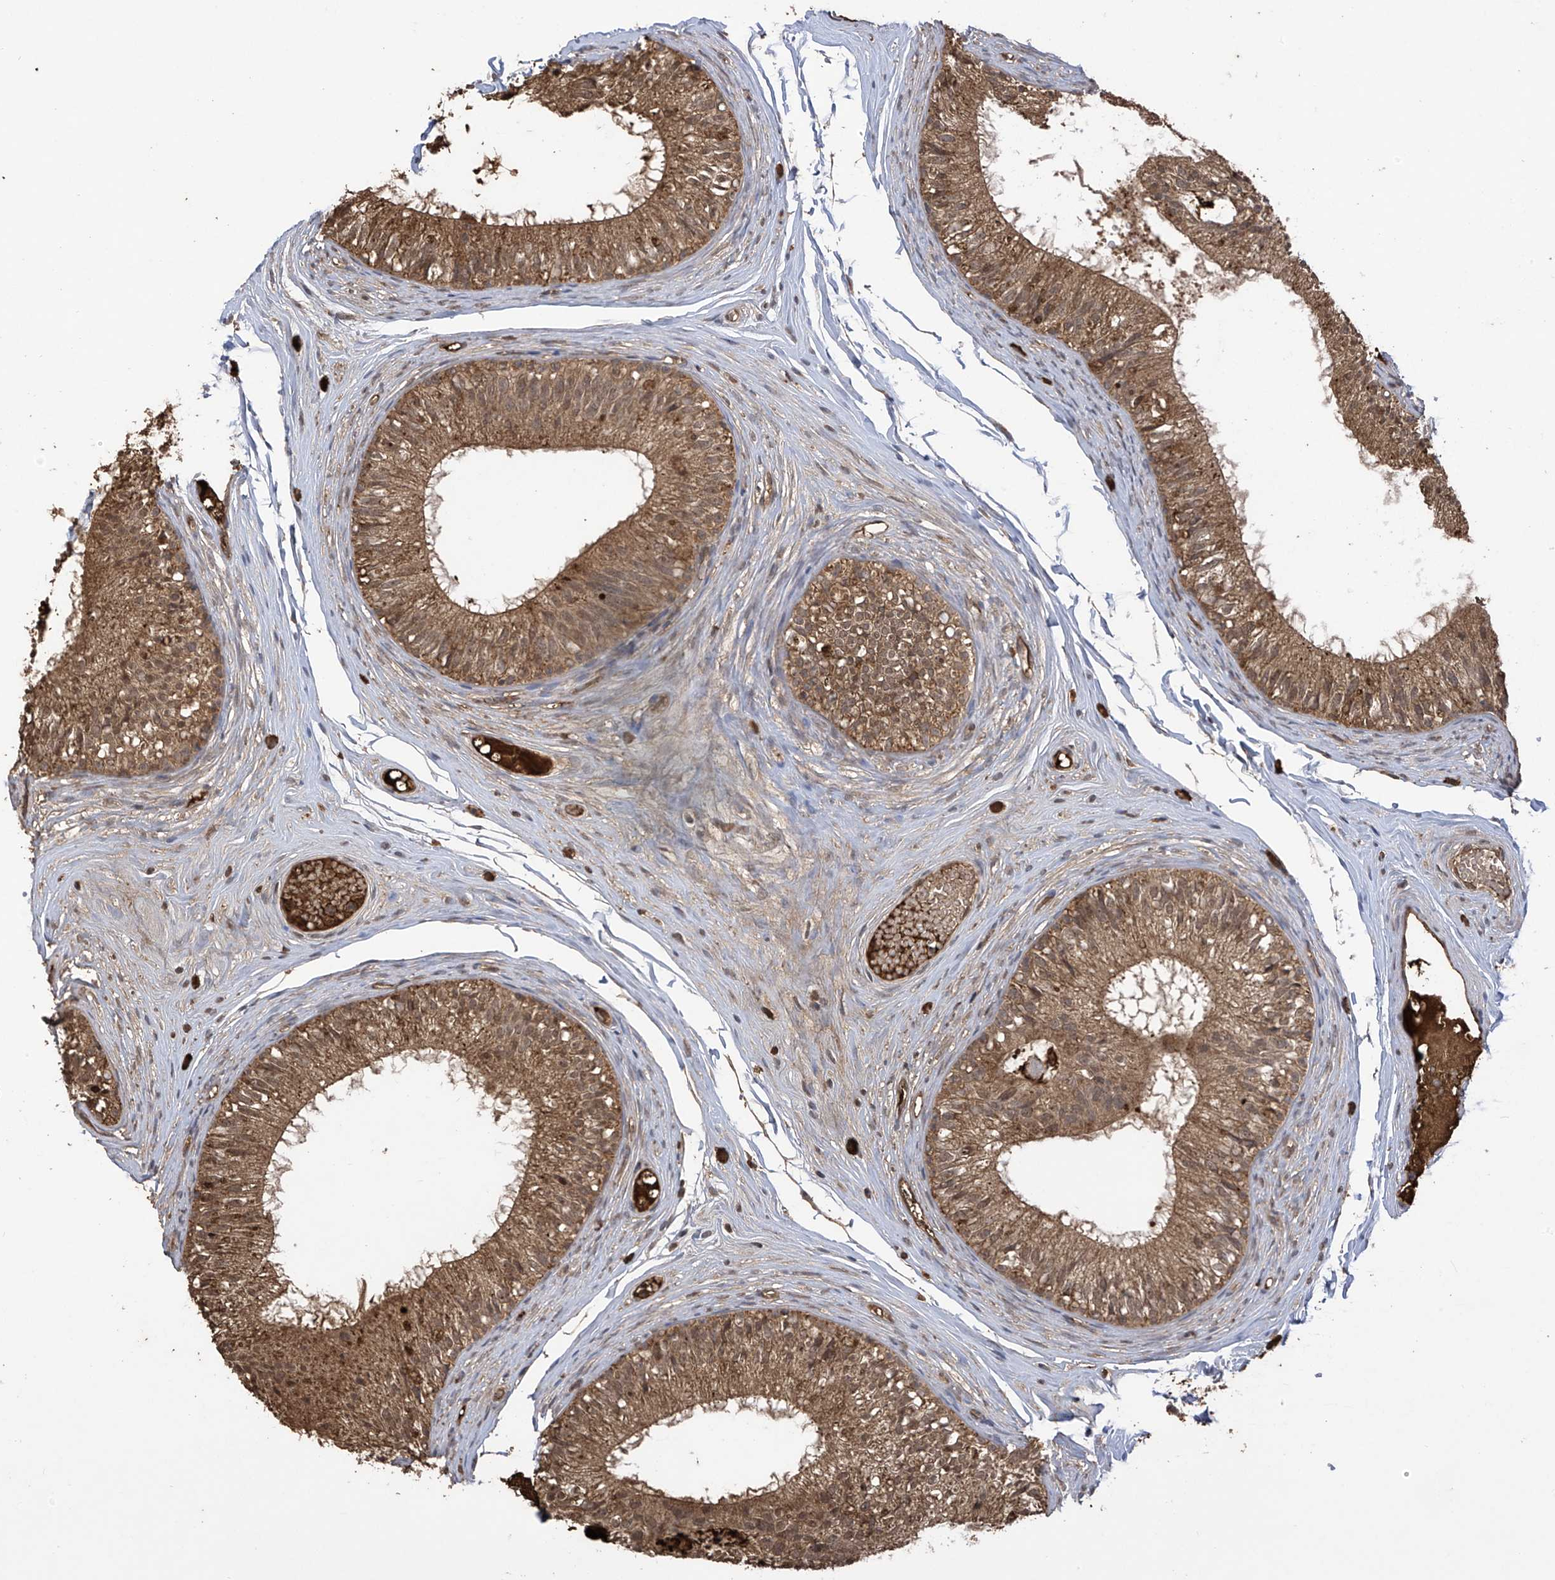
{"staining": {"intensity": "moderate", "quantity": ">75%", "location": "cytoplasmic/membranous"}, "tissue": "epididymis", "cell_type": "Glandular cells", "image_type": "normal", "snomed": [{"axis": "morphology", "description": "Normal tissue, NOS"}, {"axis": "morphology", "description": "Seminoma in situ"}, {"axis": "topography", "description": "Testis"}, {"axis": "topography", "description": "Epididymis"}], "caption": "Immunohistochemistry staining of unremarkable epididymis, which displays medium levels of moderate cytoplasmic/membranous positivity in approximately >75% of glandular cells indicating moderate cytoplasmic/membranous protein staining. The staining was performed using DAB (3,3'-diaminobenzidine) (brown) for protein detection and nuclei were counterstained in hematoxylin (blue).", "gene": "PNPT1", "patient": {"sex": "male", "age": 28}}